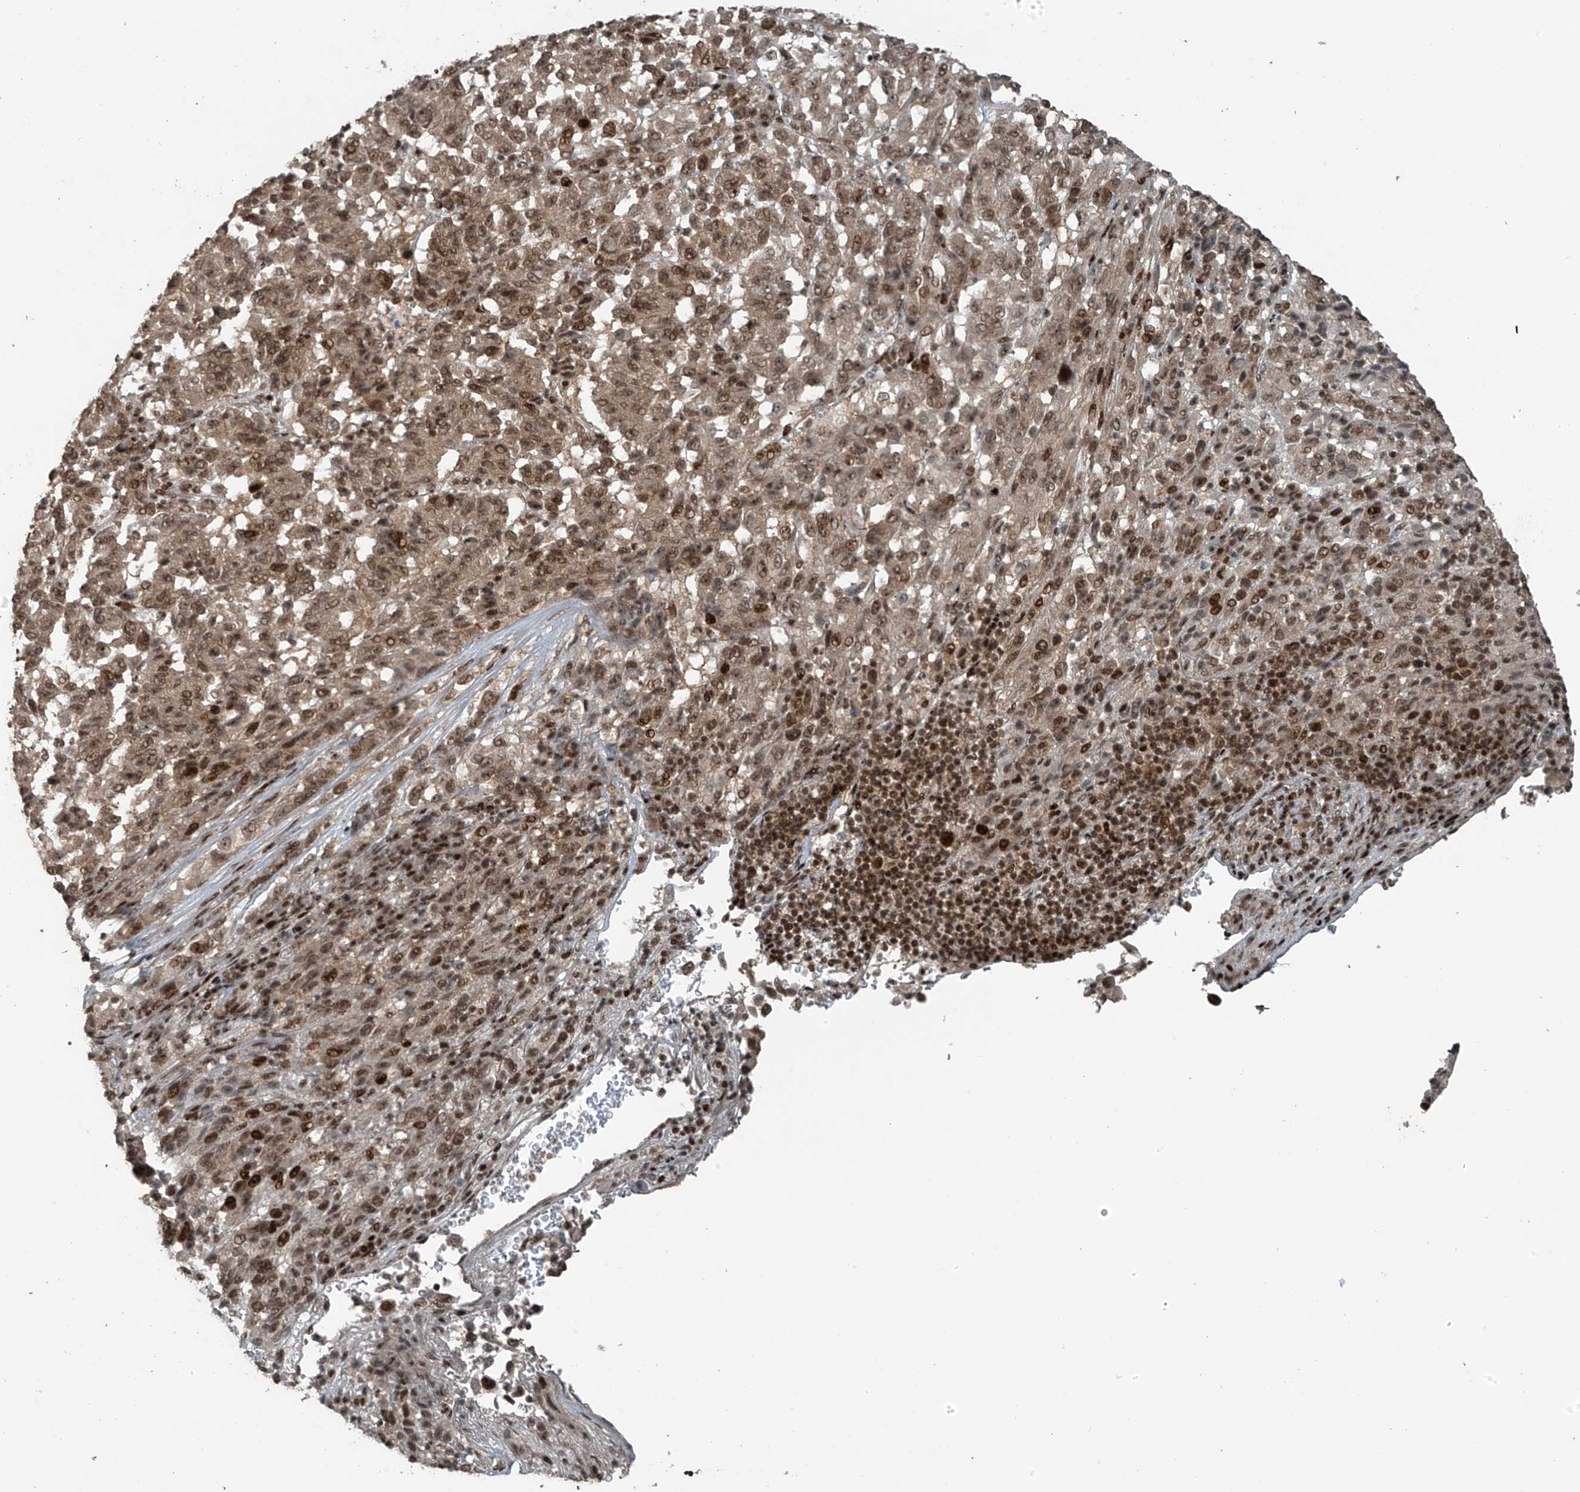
{"staining": {"intensity": "moderate", "quantity": ">75%", "location": "cytoplasmic/membranous,nuclear"}, "tissue": "melanoma", "cell_type": "Tumor cells", "image_type": "cancer", "snomed": [{"axis": "morphology", "description": "Malignant melanoma, Metastatic site"}, {"axis": "topography", "description": "Lung"}], "caption": "Protein staining shows moderate cytoplasmic/membranous and nuclear staining in about >75% of tumor cells in malignant melanoma (metastatic site). Nuclei are stained in blue.", "gene": "PCNP", "patient": {"sex": "male", "age": 64}}